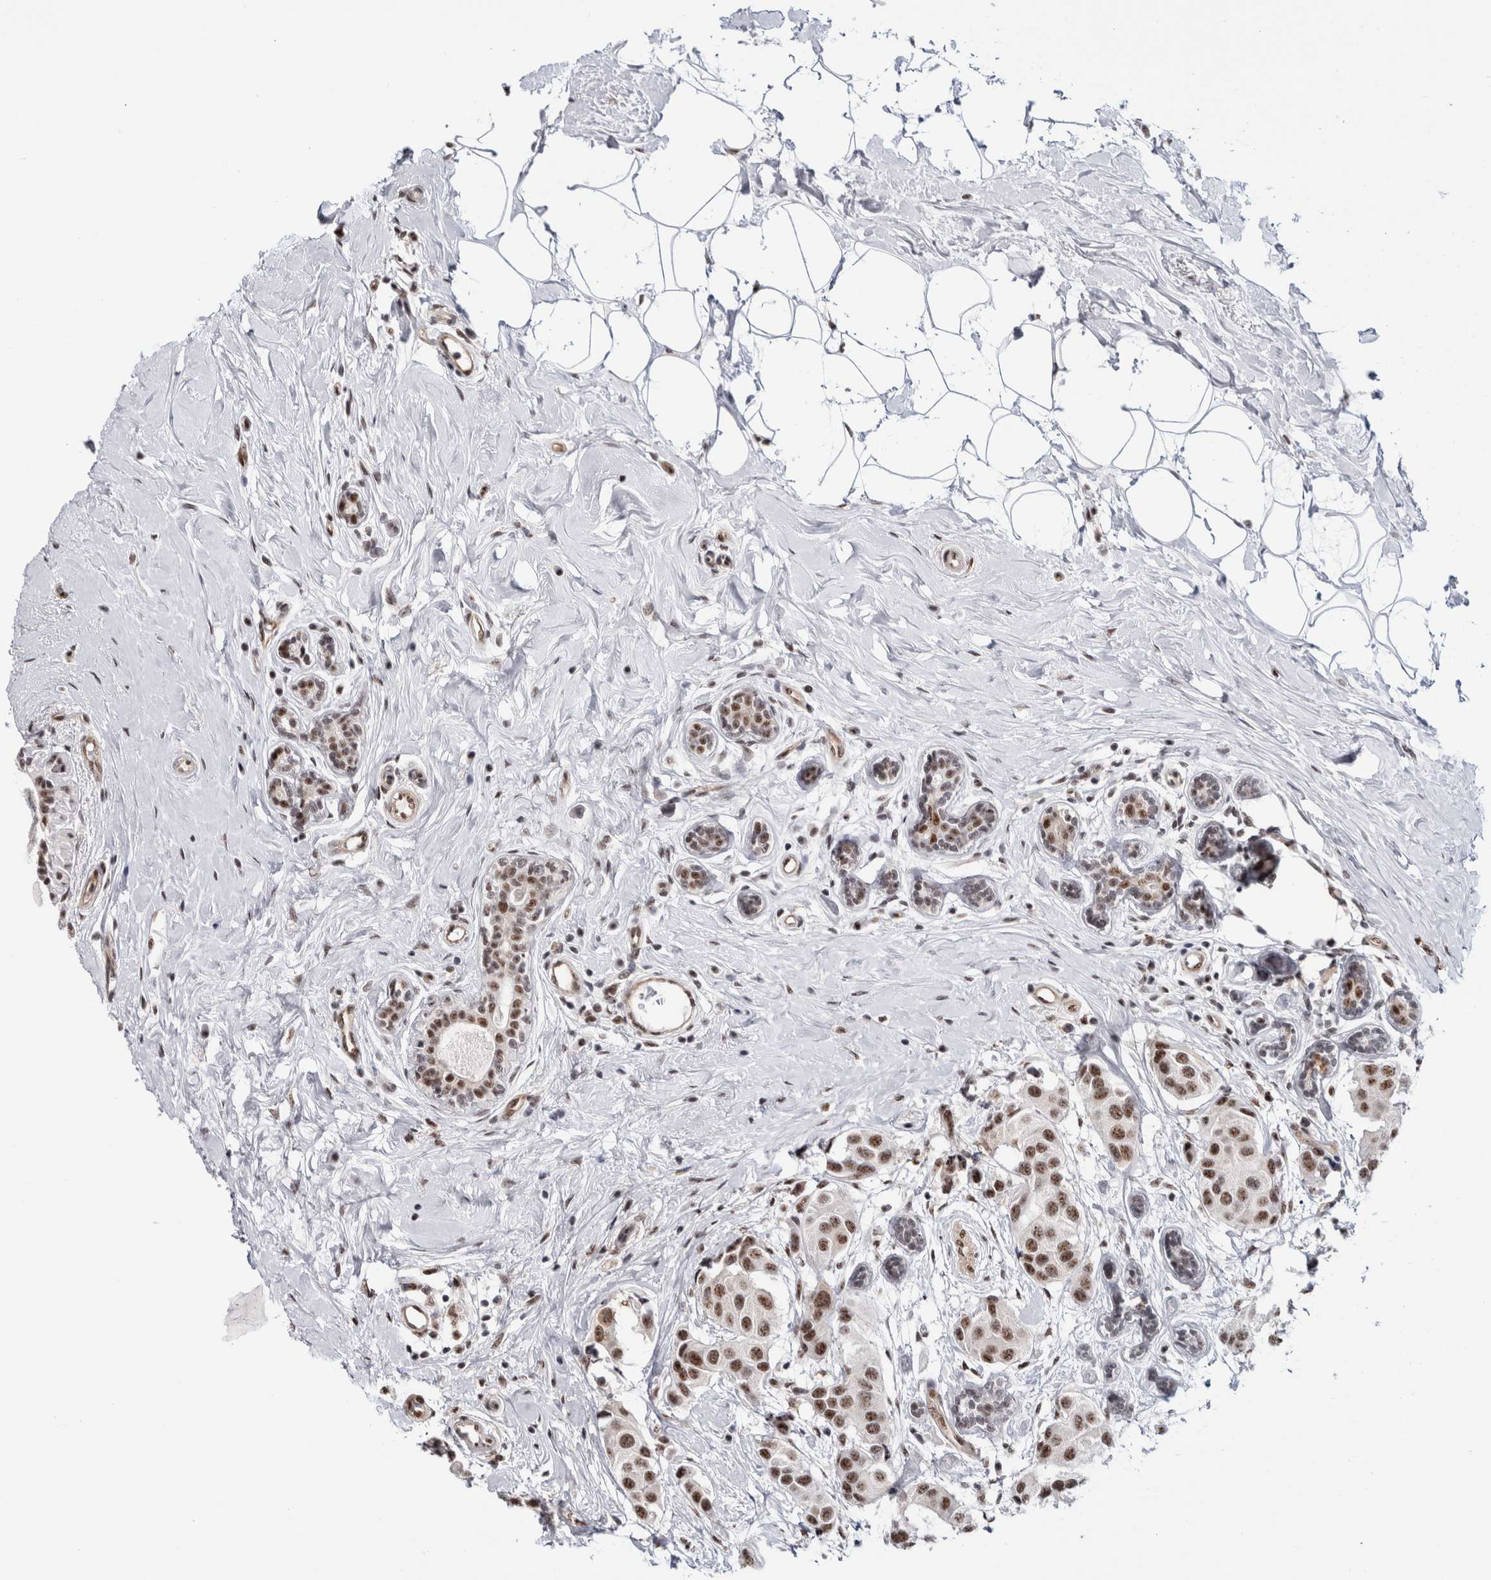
{"staining": {"intensity": "moderate", "quantity": ">75%", "location": "nuclear"}, "tissue": "breast cancer", "cell_type": "Tumor cells", "image_type": "cancer", "snomed": [{"axis": "morphology", "description": "Normal tissue, NOS"}, {"axis": "morphology", "description": "Duct carcinoma"}, {"axis": "topography", "description": "Breast"}], "caption": "Moderate nuclear expression is appreciated in about >75% of tumor cells in breast cancer (invasive ductal carcinoma). (Brightfield microscopy of DAB IHC at high magnification).", "gene": "MKNK1", "patient": {"sex": "female", "age": 39}}